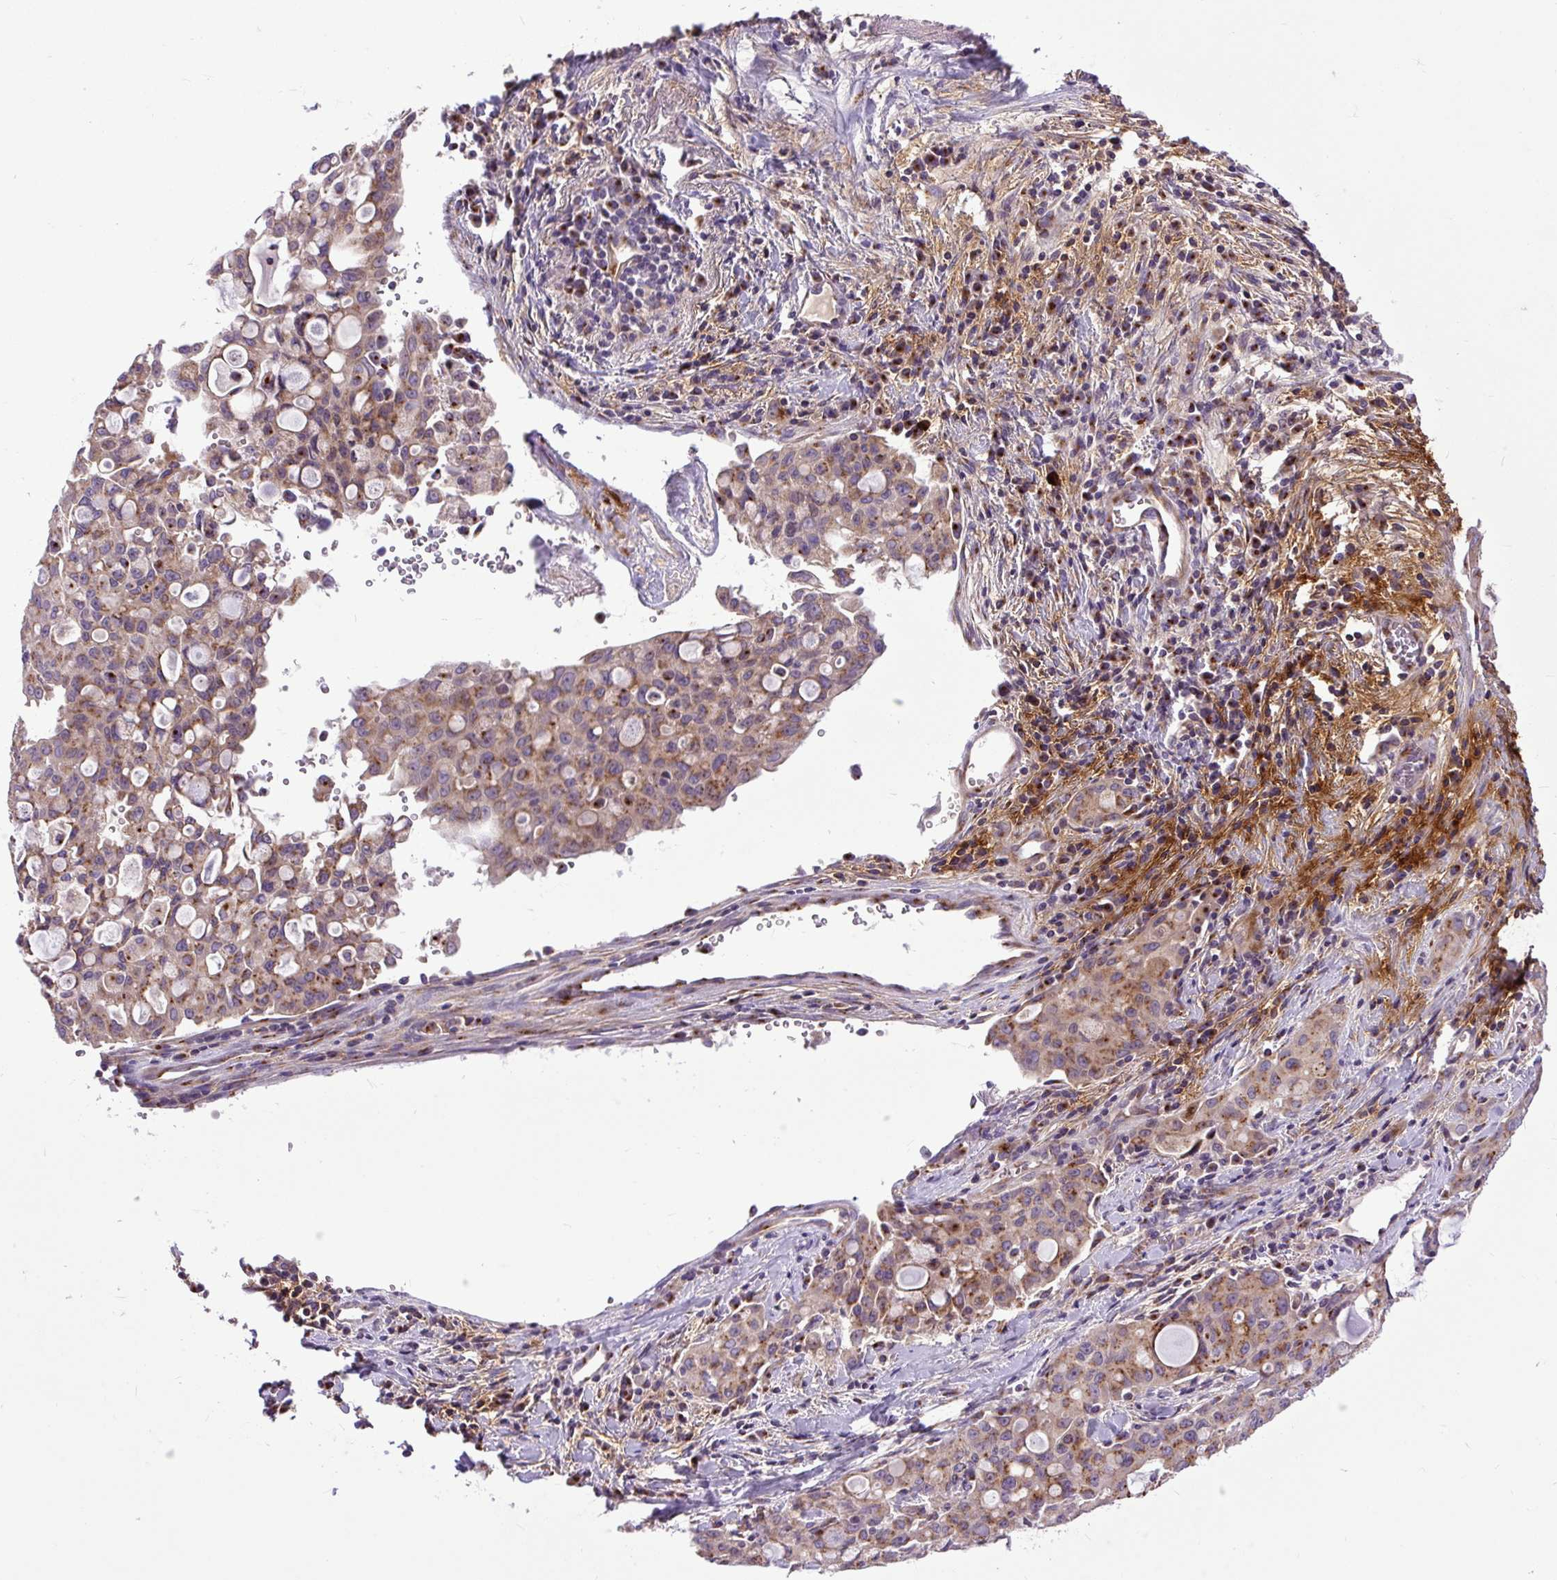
{"staining": {"intensity": "moderate", "quantity": ">75%", "location": "cytoplasmic/membranous"}, "tissue": "lung cancer", "cell_type": "Tumor cells", "image_type": "cancer", "snomed": [{"axis": "morphology", "description": "Adenocarcinoma, NOS"}, {"axis": "topography", "description": "Lung"}], "caption": "Lung adenocarcinoma stained with a brown dye displays moderate cytoplasmic/membranous positive expression in about >75% of tumor cells.", "gene": "MSMP", "patient": {"sex": "female", "age": 44}}